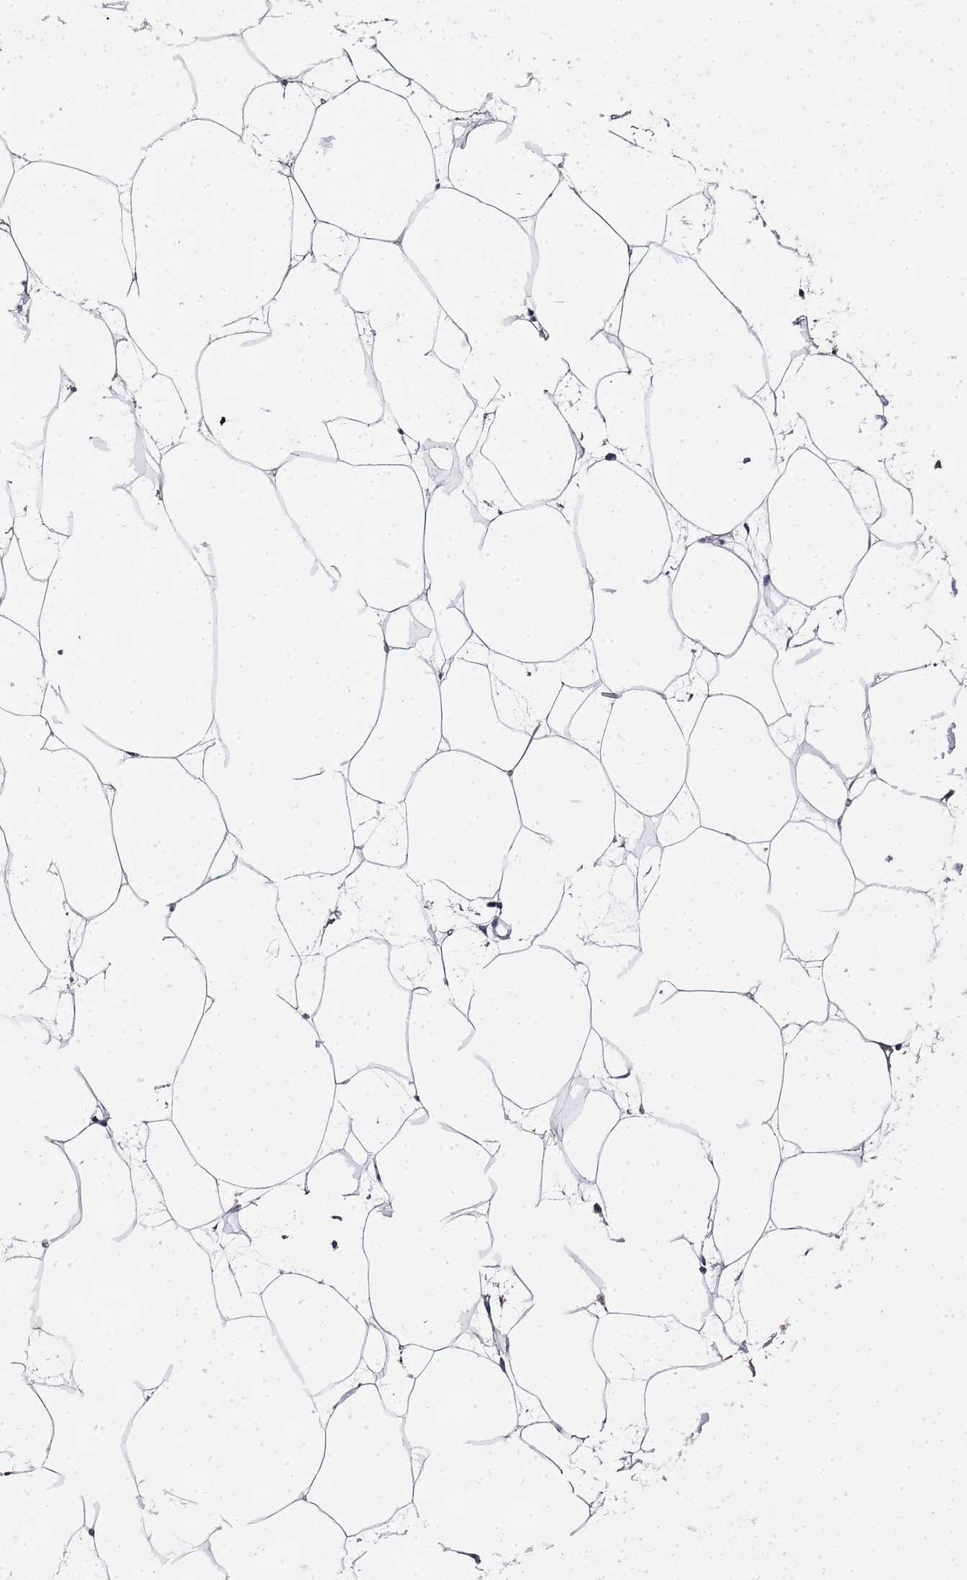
{"staining": {"intensity": "negative", "quantity": "none", "location": "none"}, "tissue": "adipose tissue", "cell_type": "Adipocytes", "image_type": "normal", "snomed": [{"axis": "morphology", "description": "Normal tissue, NOS"}, {"axis": "topography", "description": "Adipose tissue"}], "caption": "There is no significant positivity in adipocytes of adipose tissue. (DAB immunohistochemistry with hematoxylin counter stain).", "gene": "NPEPPS", "patient": {"sex": "female", "age": 37}}